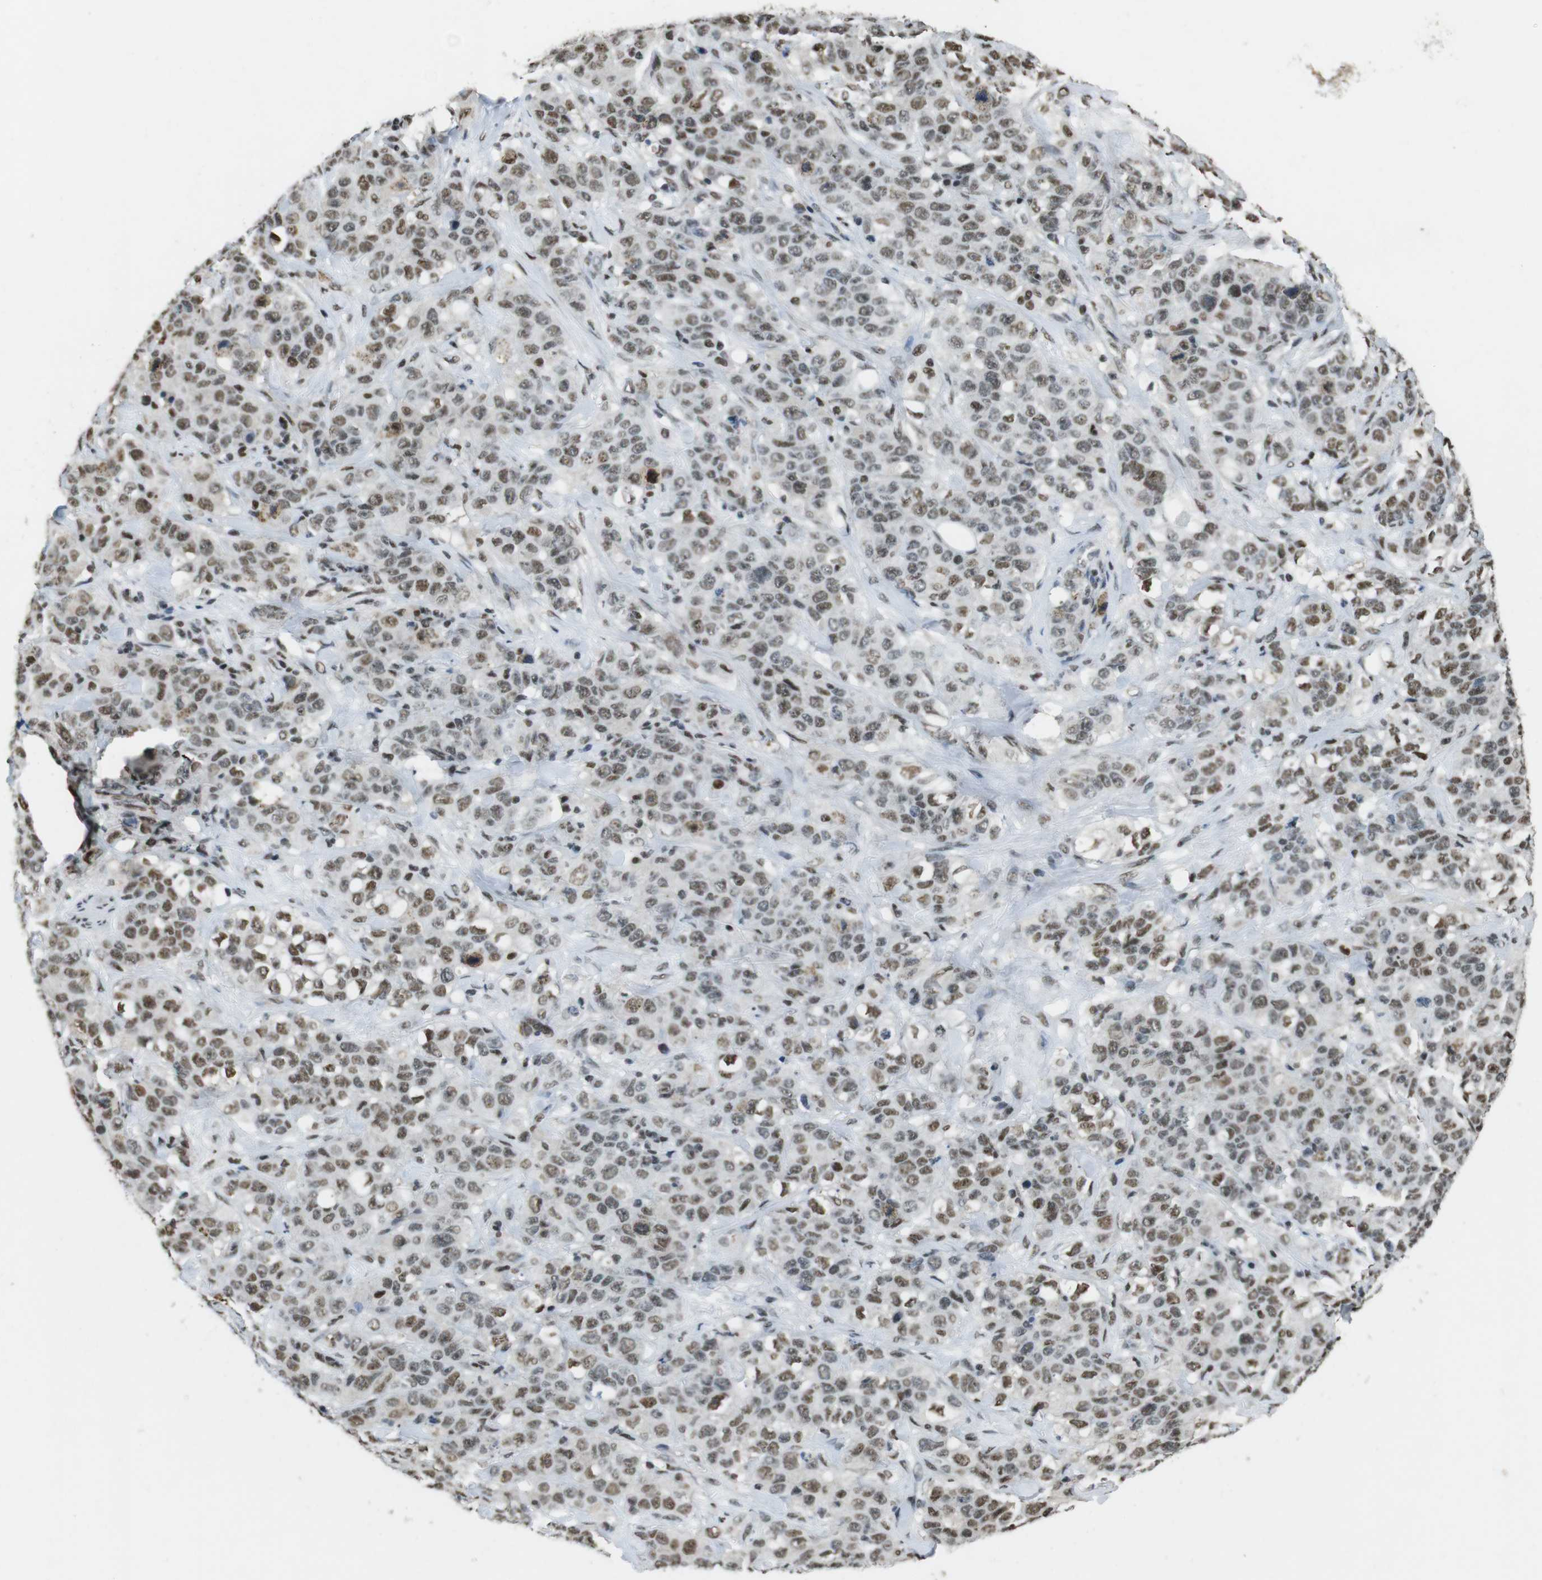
{"staining": {"intensity": "moderate", "quantity": ">75%", "location": "nuclear"}, "tissue": "stomach cancer", "cell_type": "Tumor cells", "image_type": "cancer", "snomed": [{"axis": "morphology", "description": "Adenocarcinoma, NOS"}, {"axis": "topography", "description": "Stomach"}], "caption": "Protein expression analysis of human stomach adenocarcinoma reveals moderate nuclear positivity in about >75% of tumor cells.", "gene": "CSNK2B", "patient": {"sex": "male", "age": 48}}